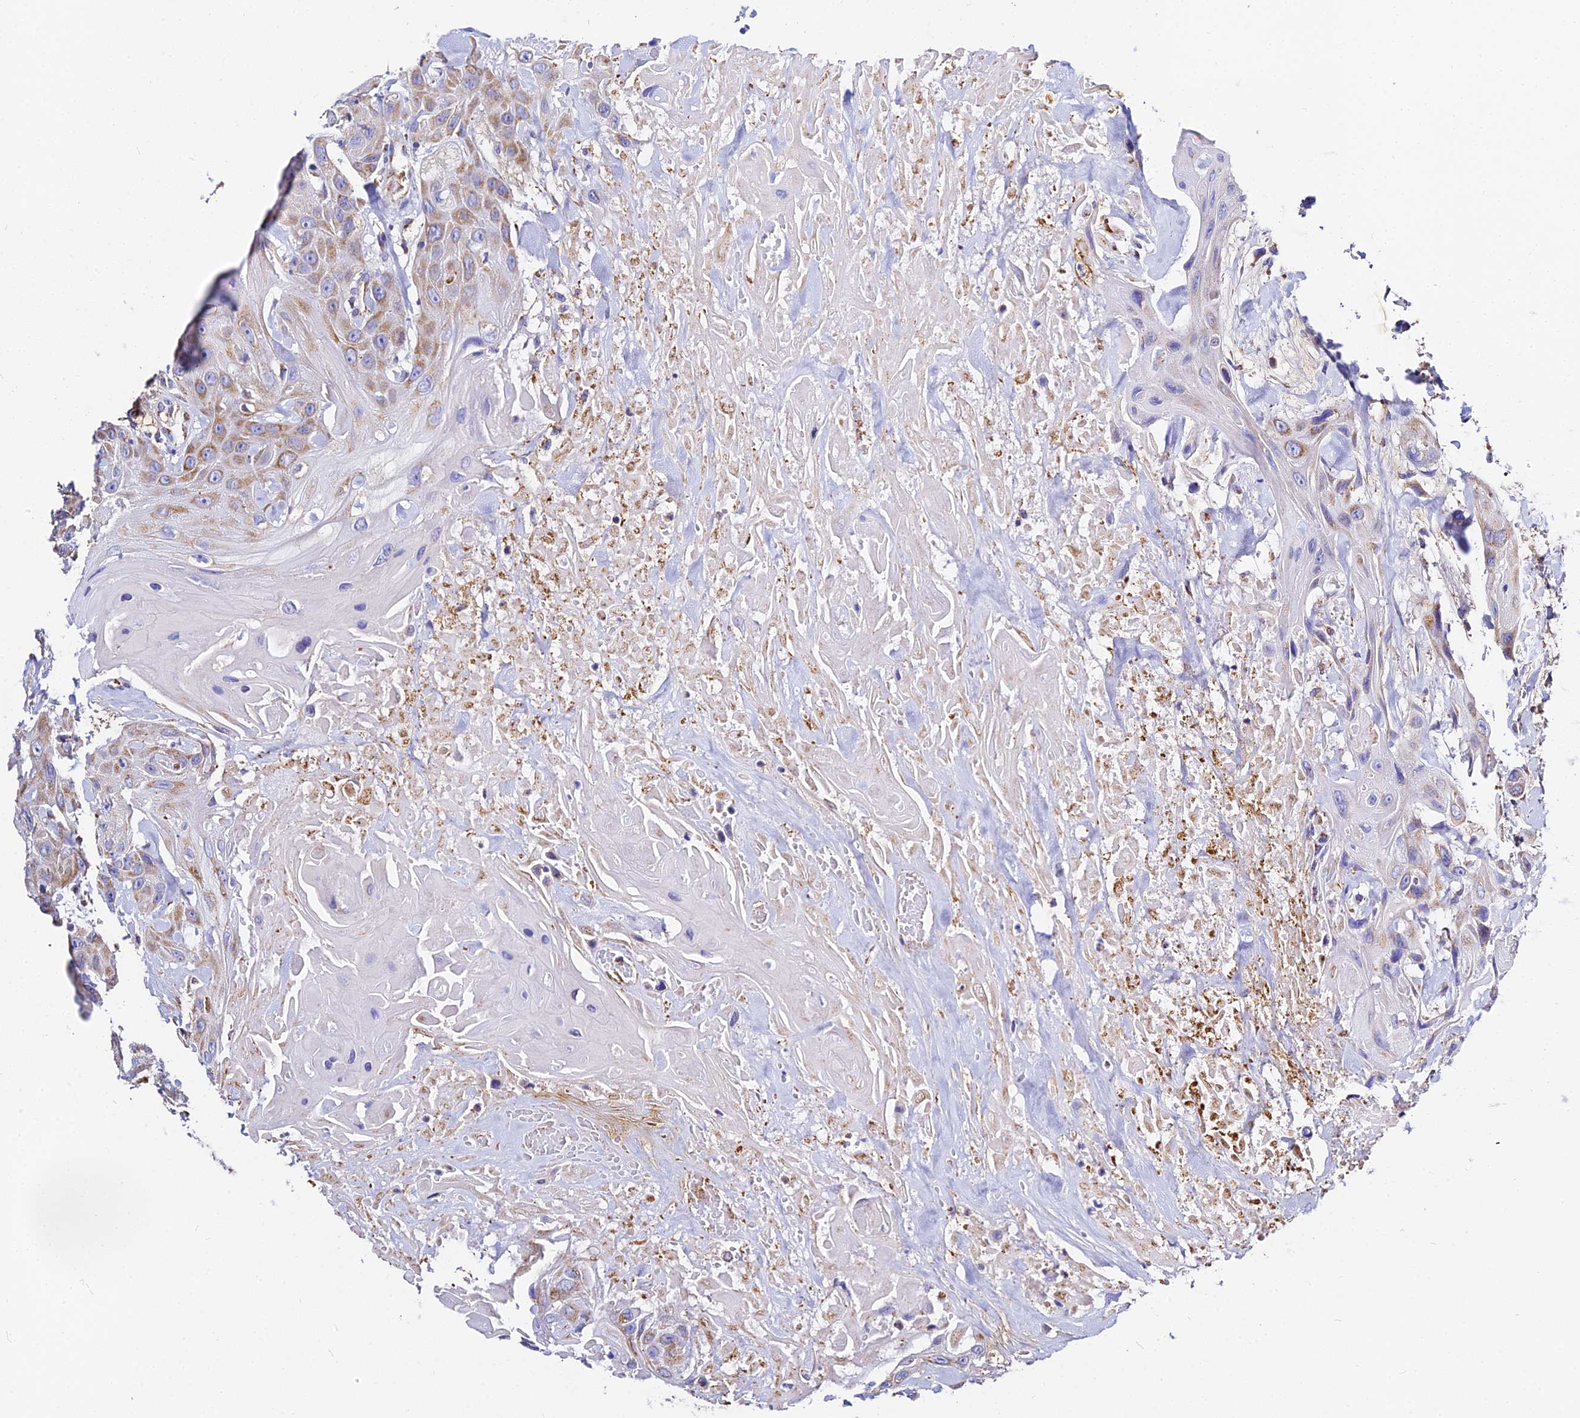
{"staining": {"intensity": "moderate", "quantity": "<25%", "location": "cytoplasmic/membranous"}, "tissue": "head and neck cancer", "cell_type": "Tumor cells", "image_type": "cancer", "snomed": [{"axis": "morphology", "description": "Squamous cell carcinoma, NOS"}, {"axis": "topography", "description": "Head-Neck"}], "caption": "The immunohistochemical stain shows moderate cytoplasmic/membranous staining in tumor cells of squamous cell carcinoma (head and neck) tissue.", "gene": "ZNF573", "patient": {"sex": "male", "age": 81}}